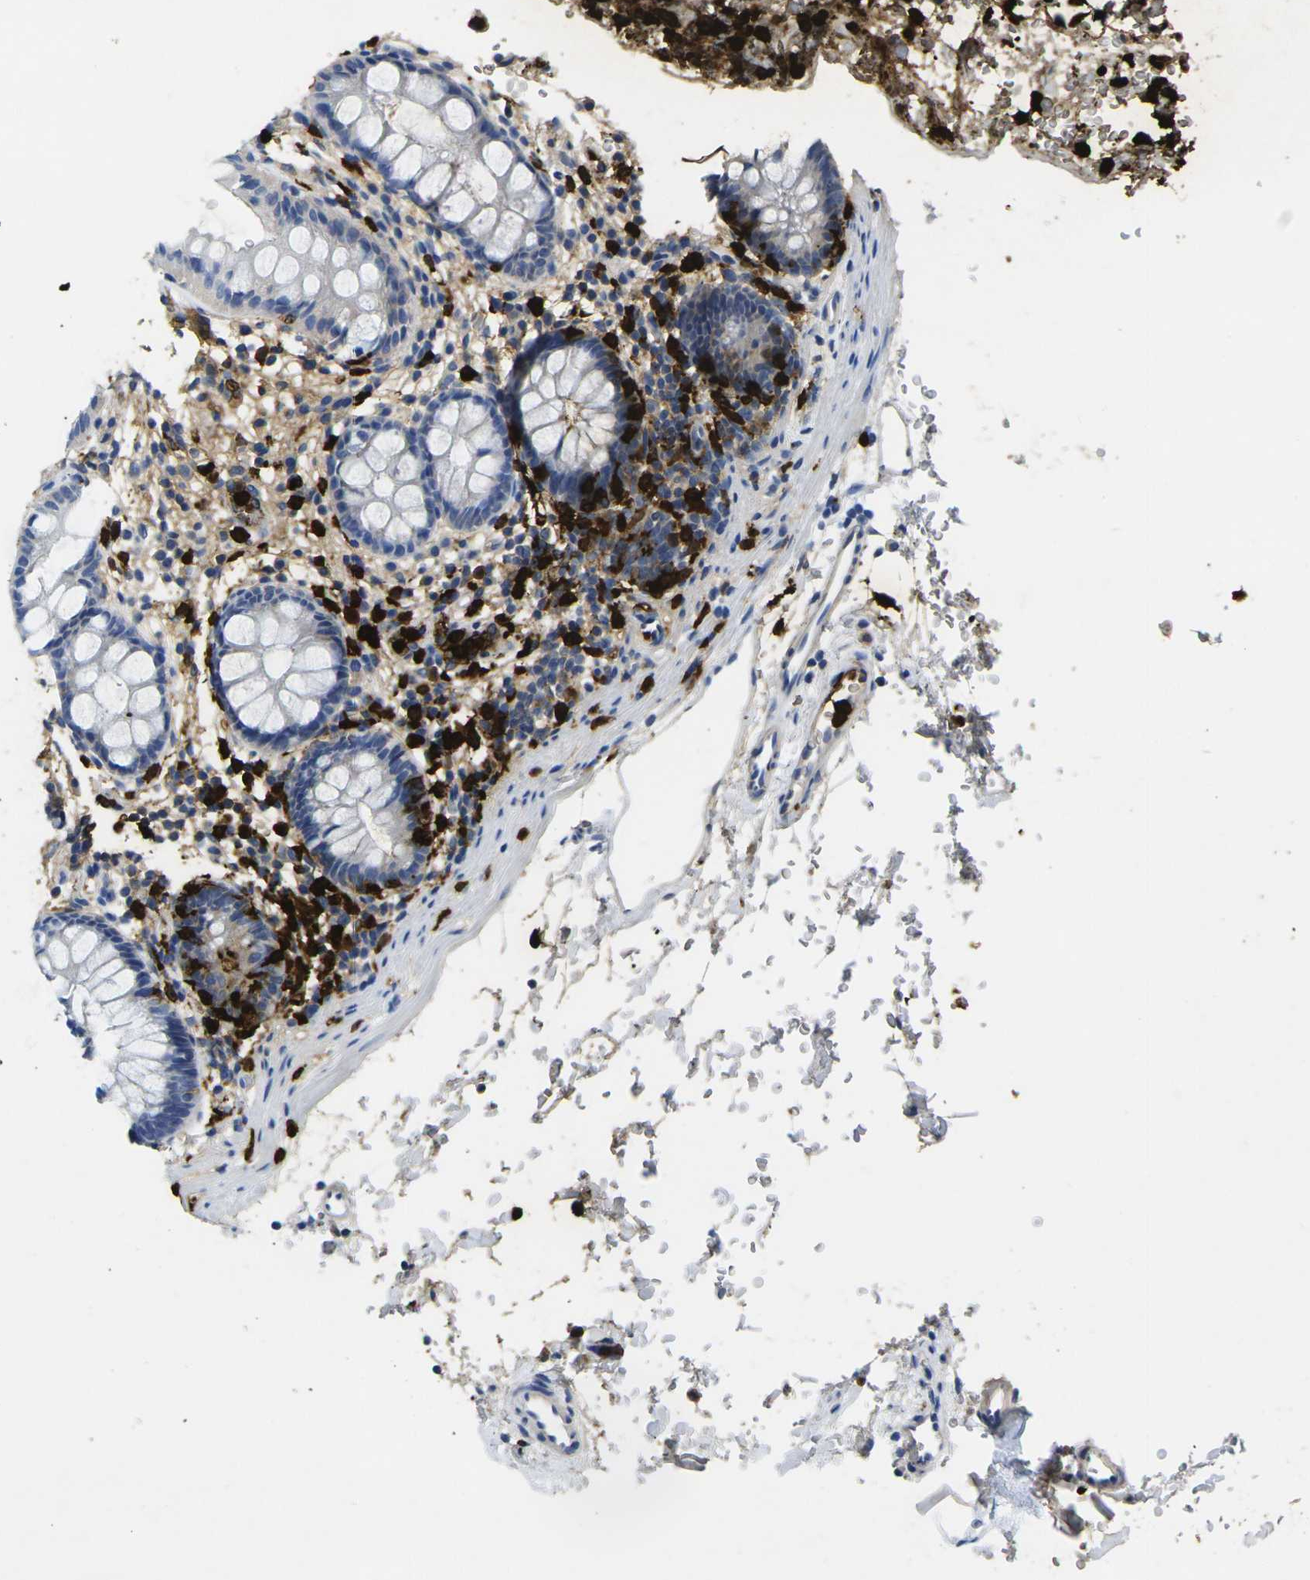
{"staining": {"intensity": "negative", "quantity": "none", "location": "none"}, "tissue": "rectum", "cell_type": "Glandular cells", "image_type": "normal", "snomed": [{"axis": "morphology", "description": "Normal tissue, NOS"}, {"axis": "topography", "description": "Rectum"}], "caption": "This is an immunohistochemistry histopathology image of unremarkable rectum. There is no positivity in glandular cells.", "gene": "S100A9", "patient": {"sex": "female", "age": 24}}